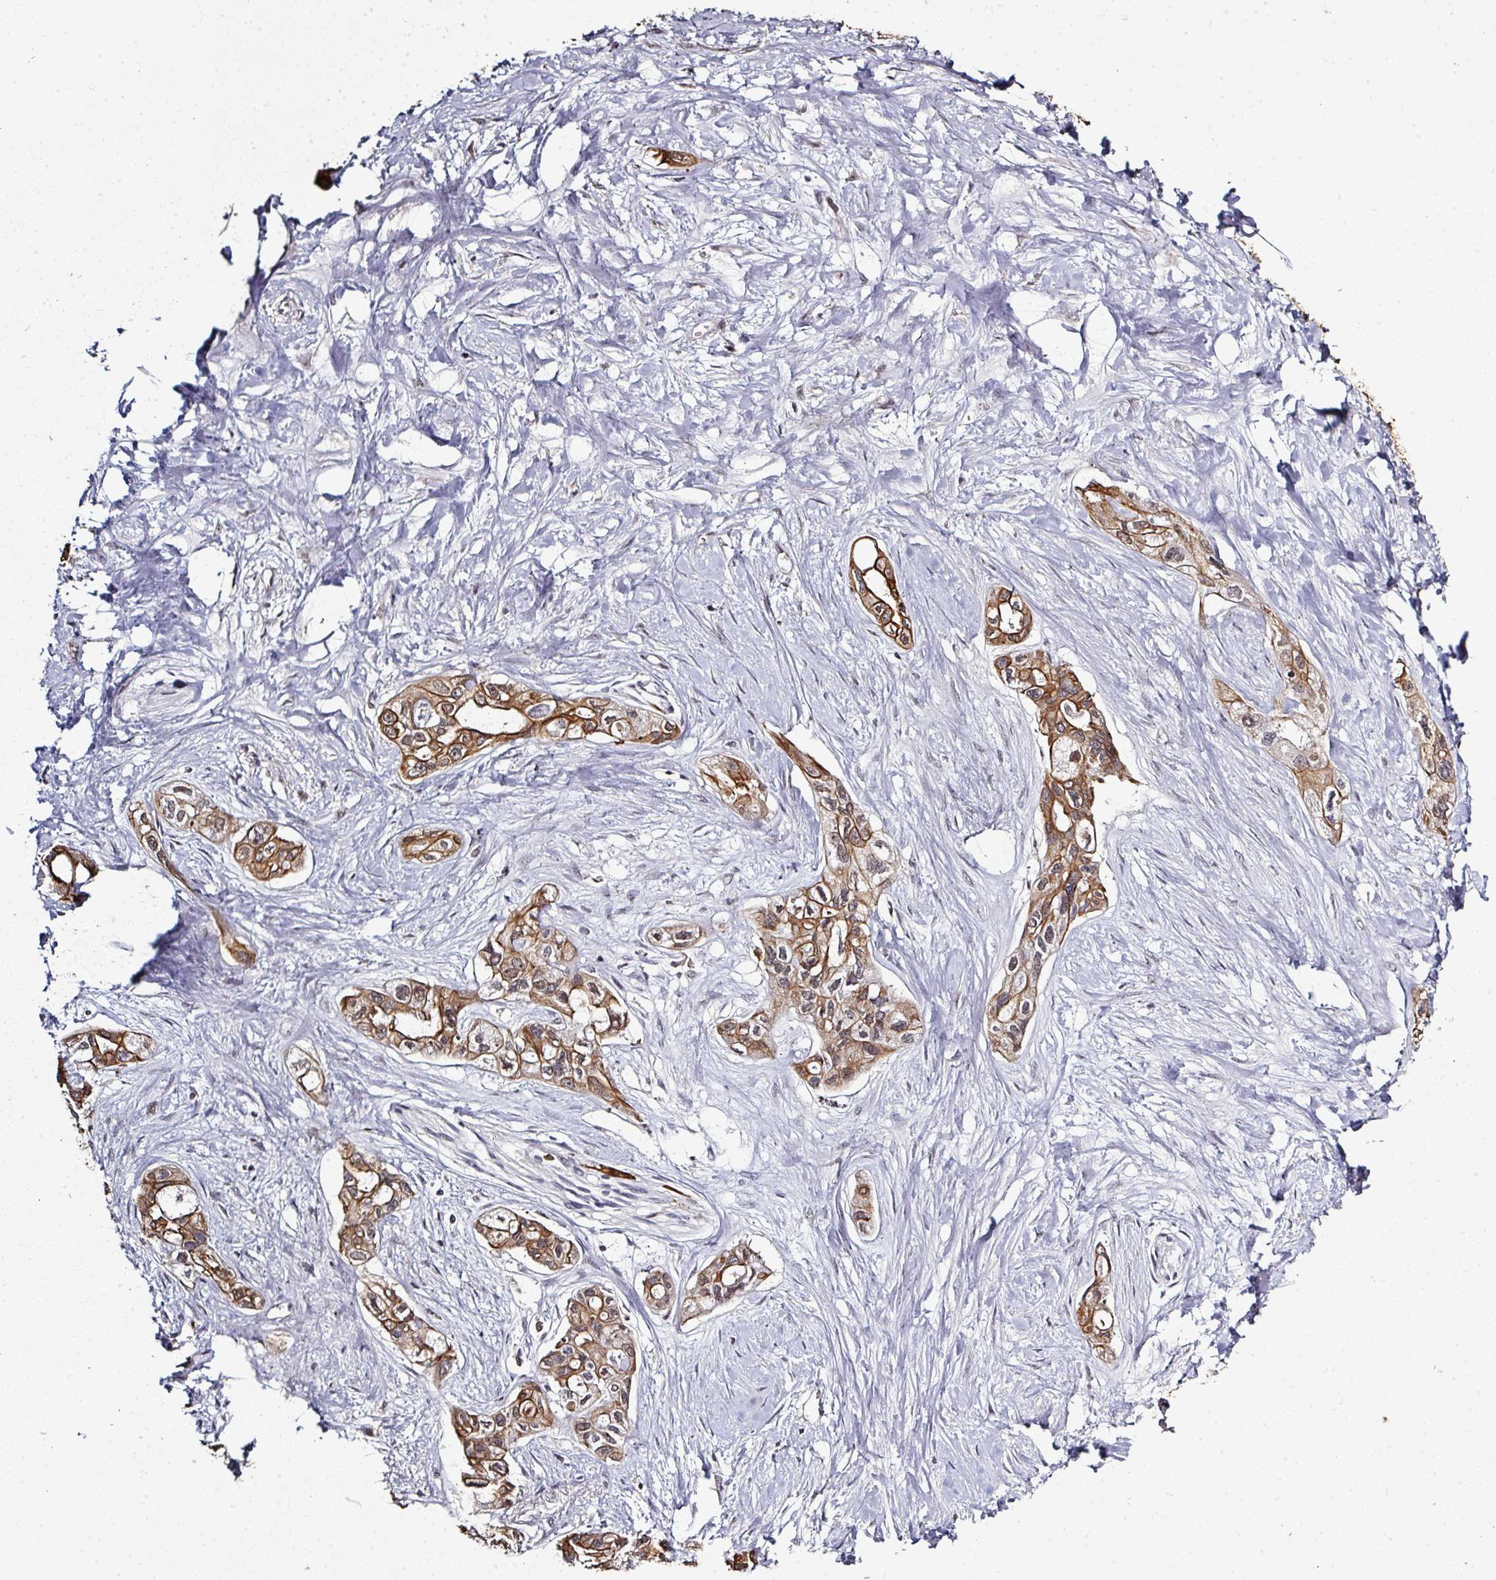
{"staining": {"intensity": "moderate", "quantity": ">75%", "location": "cytoplasmic/membranous,nuclear"}, "tissue": "pancreatic cancer", "cell_type": "Tumor cells", "image_type": "cancer", "snomed": [{"axis": "morphology", "description": "Adenocarcinoma, NOS"}, {"axis": "topography", "description": "Pancreas"}], "caption": "Immunohistochemistry (IHC) (DAB (3,3'-diaminobenzidine)) staining of pancreatic adenocarcinoma displays moderate cytoplasmic/membranous and nuclear protein positivity in about >75% of tumor cells.", "gene": "GTF2H3", "patient": {"sex": "female", "age": 50}}